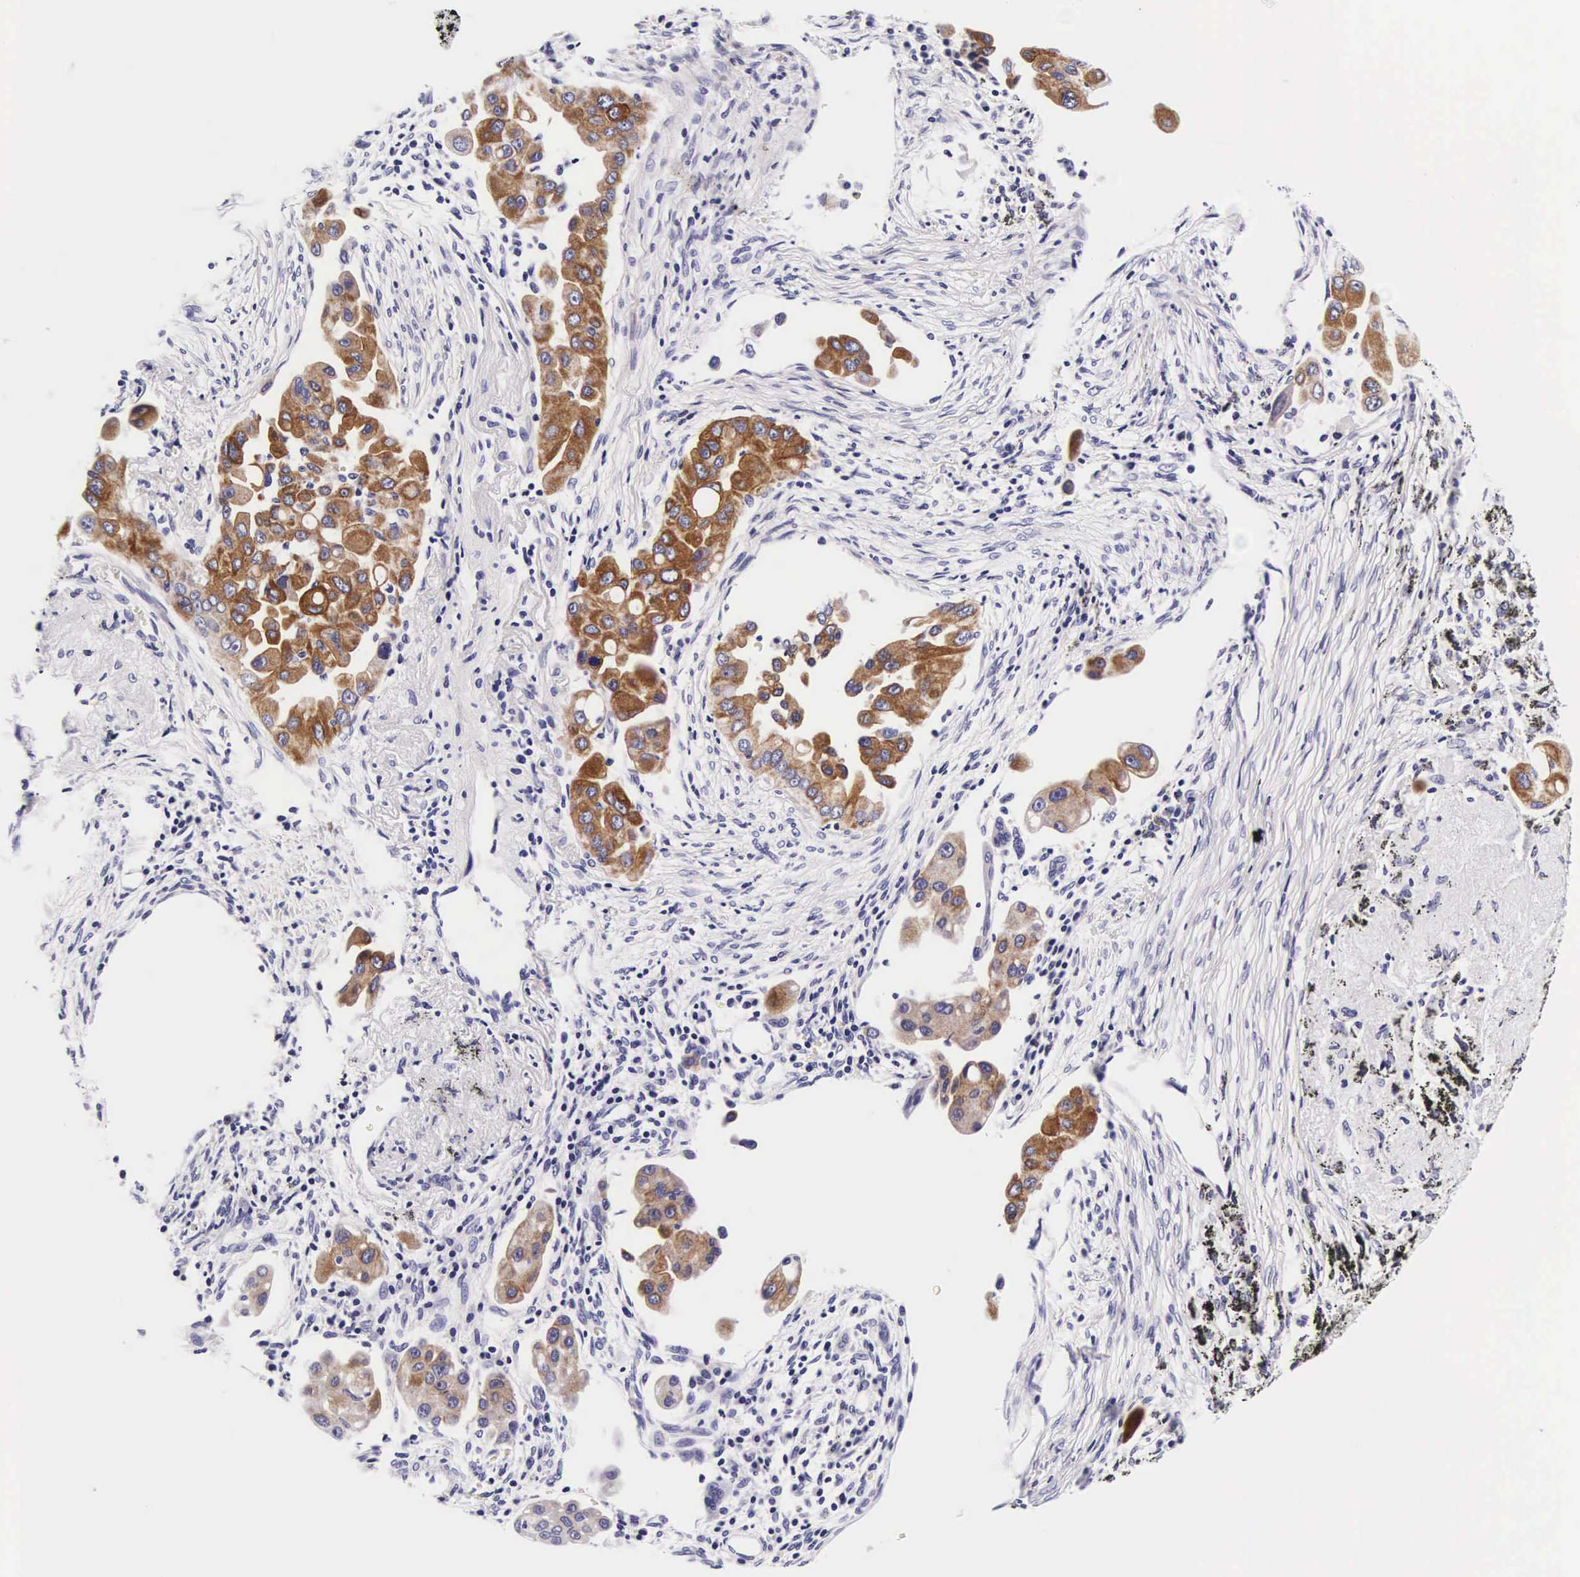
{"staining": {"intensity": "moderate", "quantity": ">75%", "location": "cytoplasmic/membranous"}, "tissue": "lung cancer", "cell_type": "Tumor cells", "image_type": "cancer", "snomed": [{"axis": "morphology", "description": "Adenocarcinoma, NOS"}, {"axis": "topography", "description": "Lung"}], "caption": "IHC micrograph of neoplastic tissue: human lung adenocarcinoma stained using IHC displays medium levels of moderate protein expression localized specifically in the cytoplasmic/membranous of tumor cells, appearing as a cytoplasmic/membranous brown color.", "gene": "UPRT", "patient": {"sex": "male", "age": 68}}